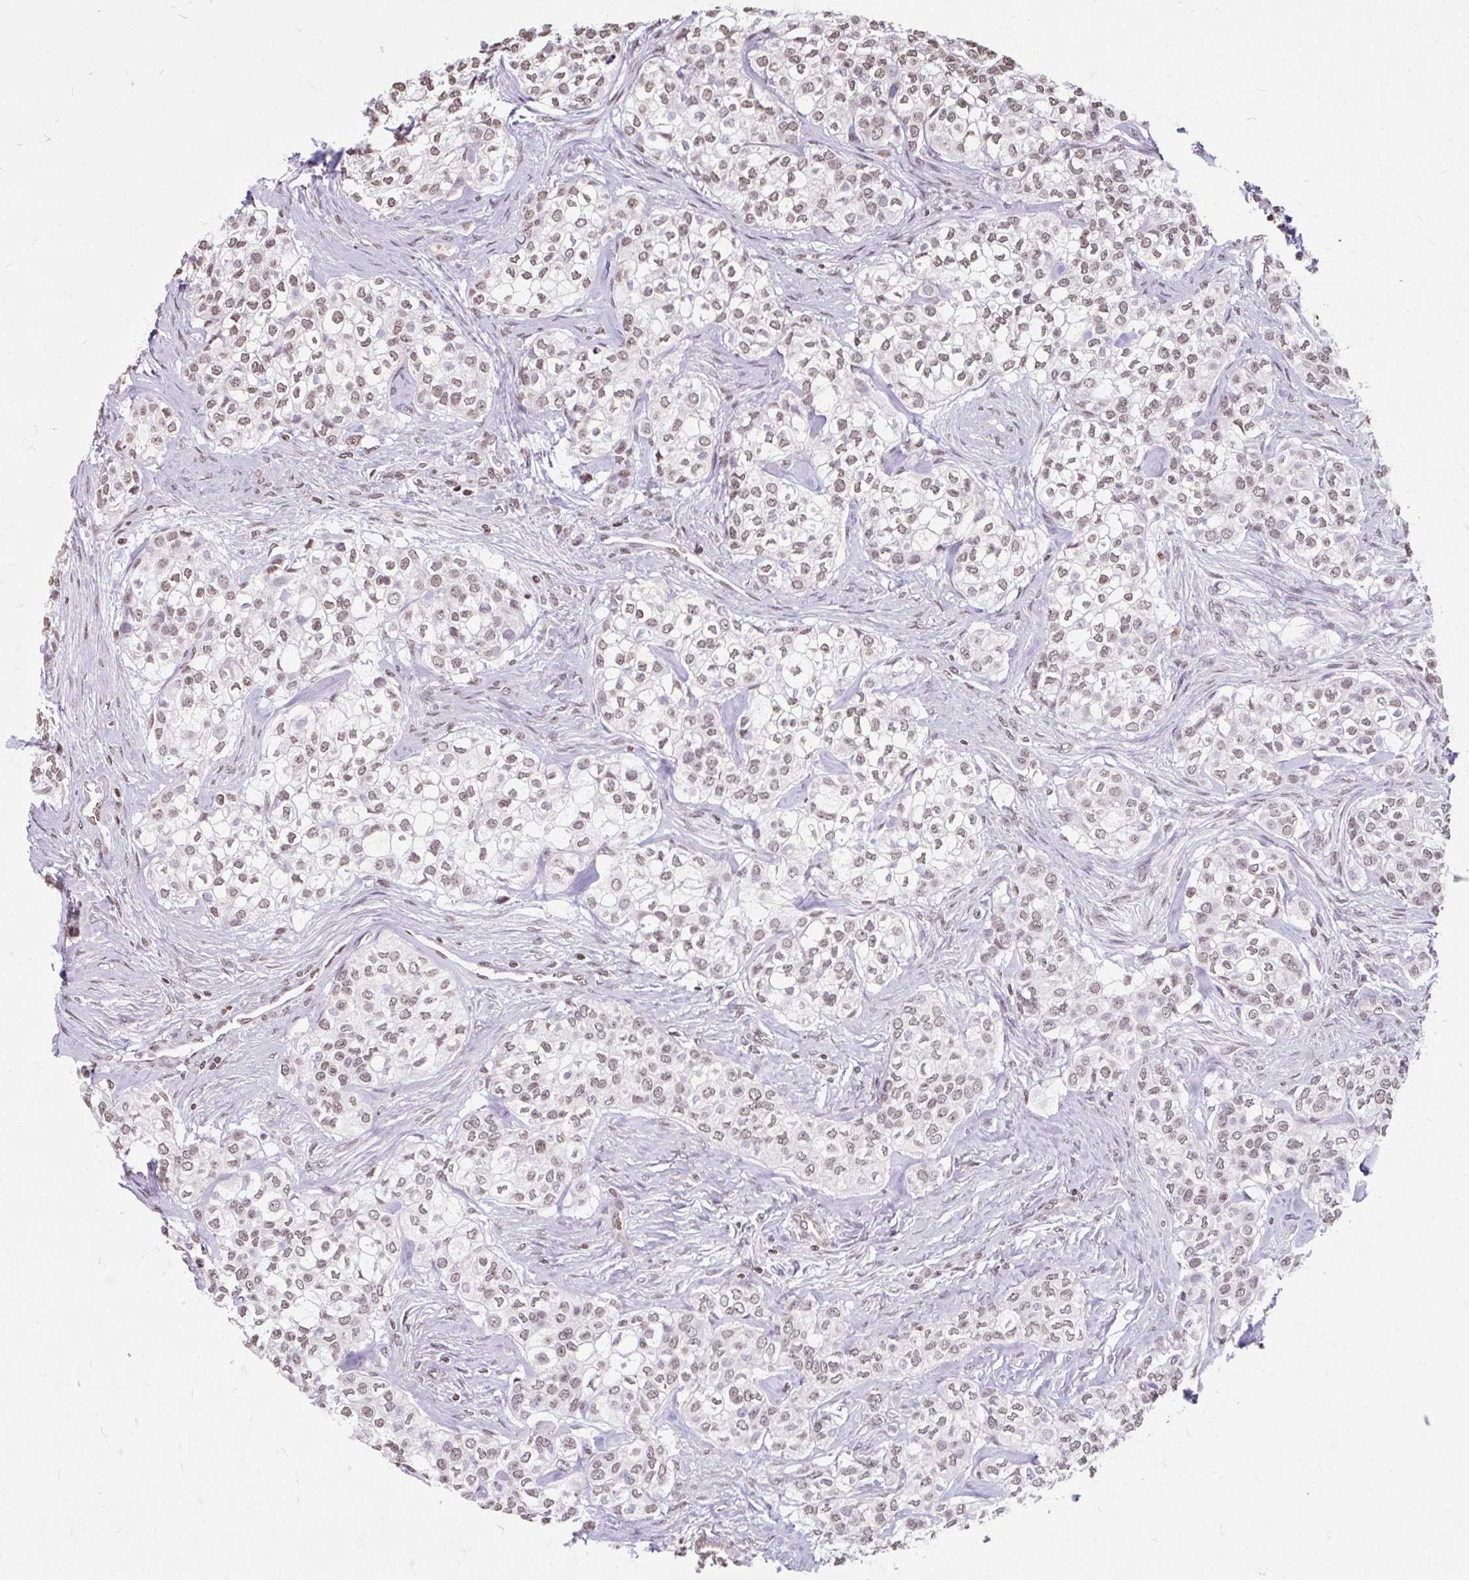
{"staining": {"intensity": "moderate", "quantity": ">75%", "location": "nuclear"}, "tissue": "head and neck cancer", "cell_type": "Tumor cells", "image_type": "cancer", "snomed": [{"axis": "morphology", "description": "Adenocarcinoma, NOS"}, {"axis": "topography", "description": "Head-Neck"}], "caption": "IHC histopathology image of neoplastic tissue: human head and neck adenocarcinoma stained using immunohistochemistry demonstrates medium levels of moderate protein expression localized specifically in the nuclear of tumor cells, appearing as a nuclear brown color.", "gene": "ORC3", "patient": {"sex": "male", "age": 81}}